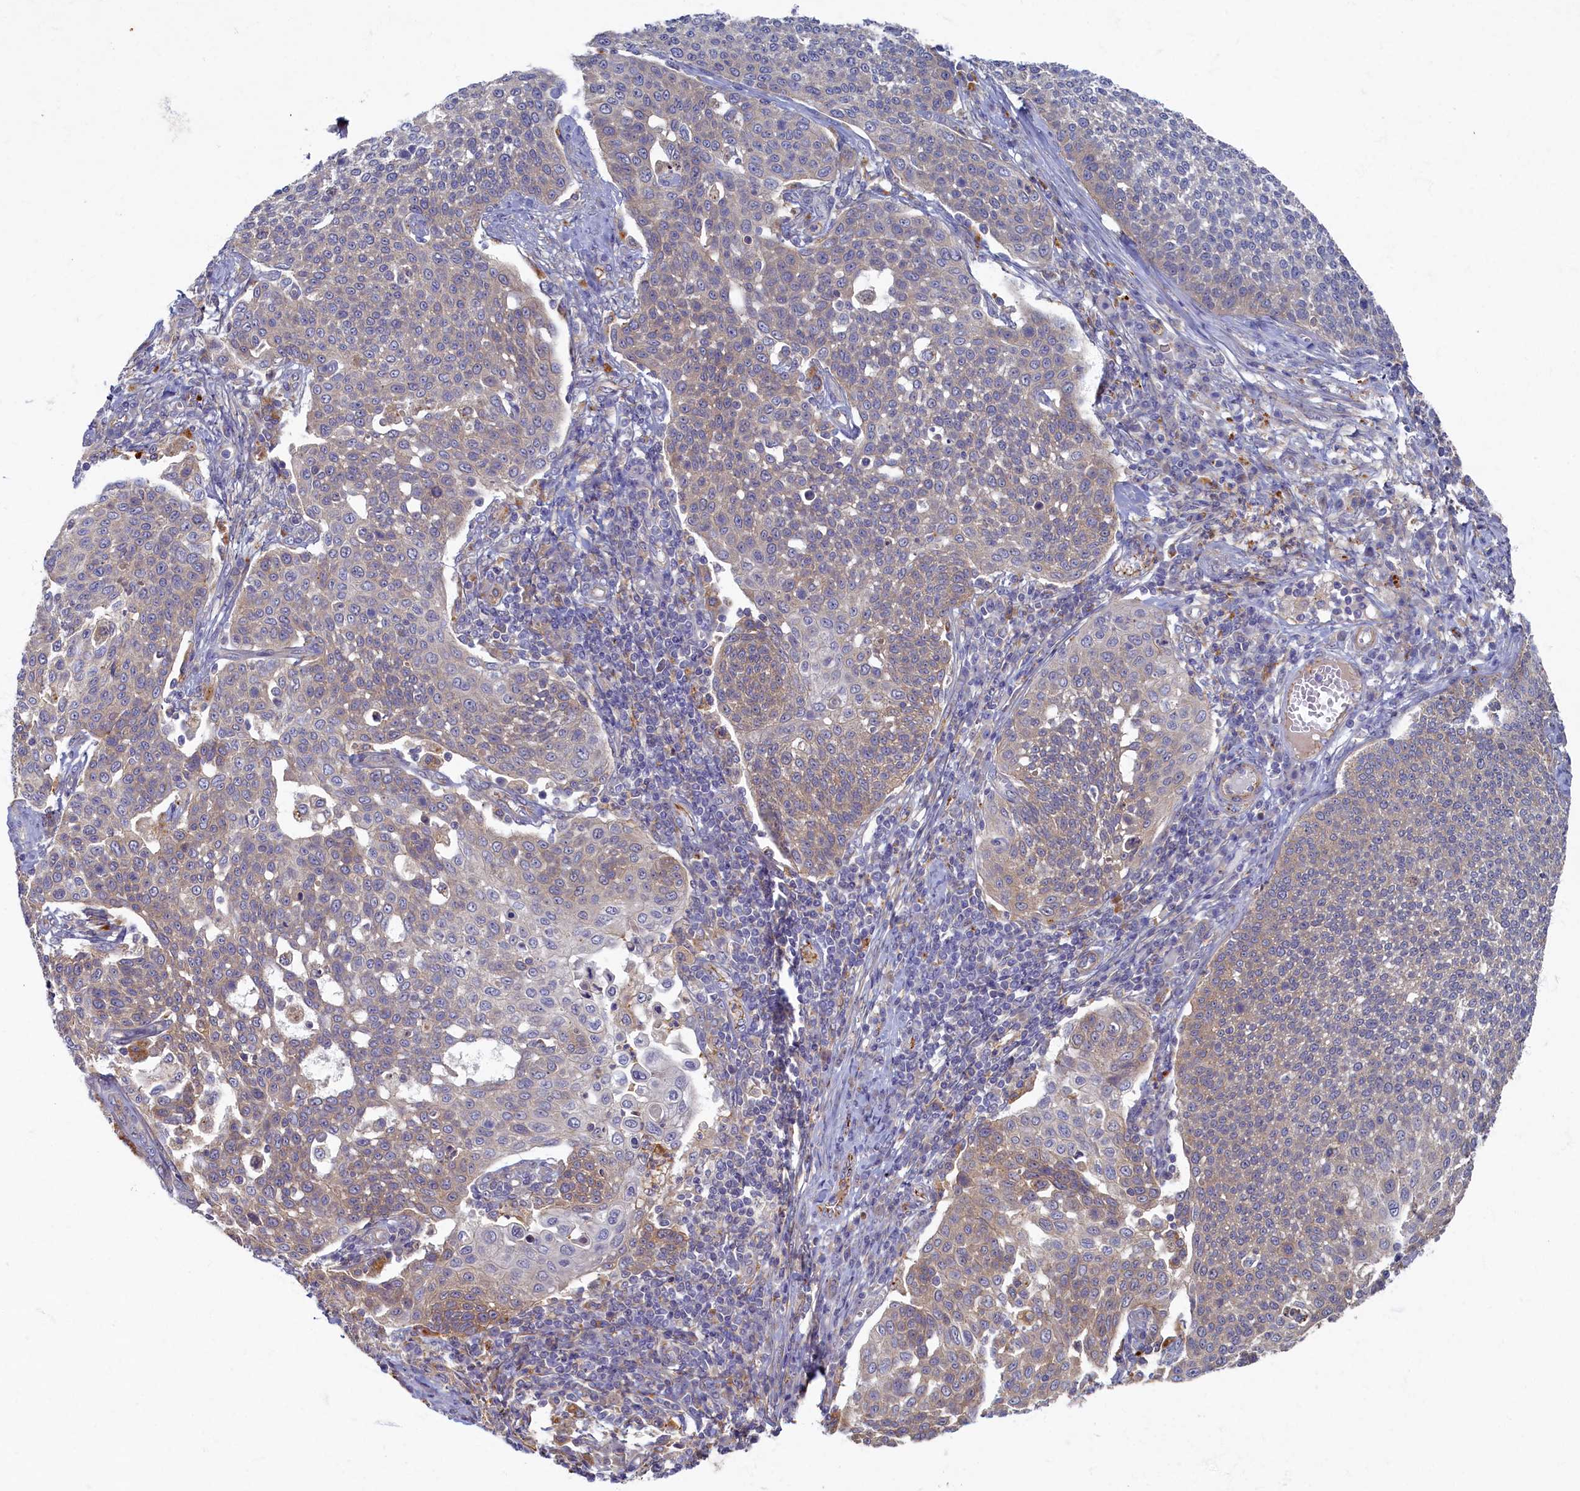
{"staining": {"intensity": "weak", "quantity": "25%-75%", "location": "cytoplasmic/membranous"}, "tissue": "cervical cancer", "cell_type": "Tumor cells", "image_type": "cancer", "snomed": [{"axis": "morphology", "description": "Squamous cell carcinoma, NOS"}, {"axis": "topography", "description": "Cervix"}], "caption": "Immunohistochemistry (IHC) image of neoplastic tissue: cervical squamous cell carcinoma stained using immunohistochemistry (IHC) shows low levels of weak protein expression localized specifically in the cytoplasmic/membranous of tumor cells, appearing as a cytoplasmic/membranous brown color.", "gene": "PSMG2", "patient": {"sex": "female", "age": 34}}